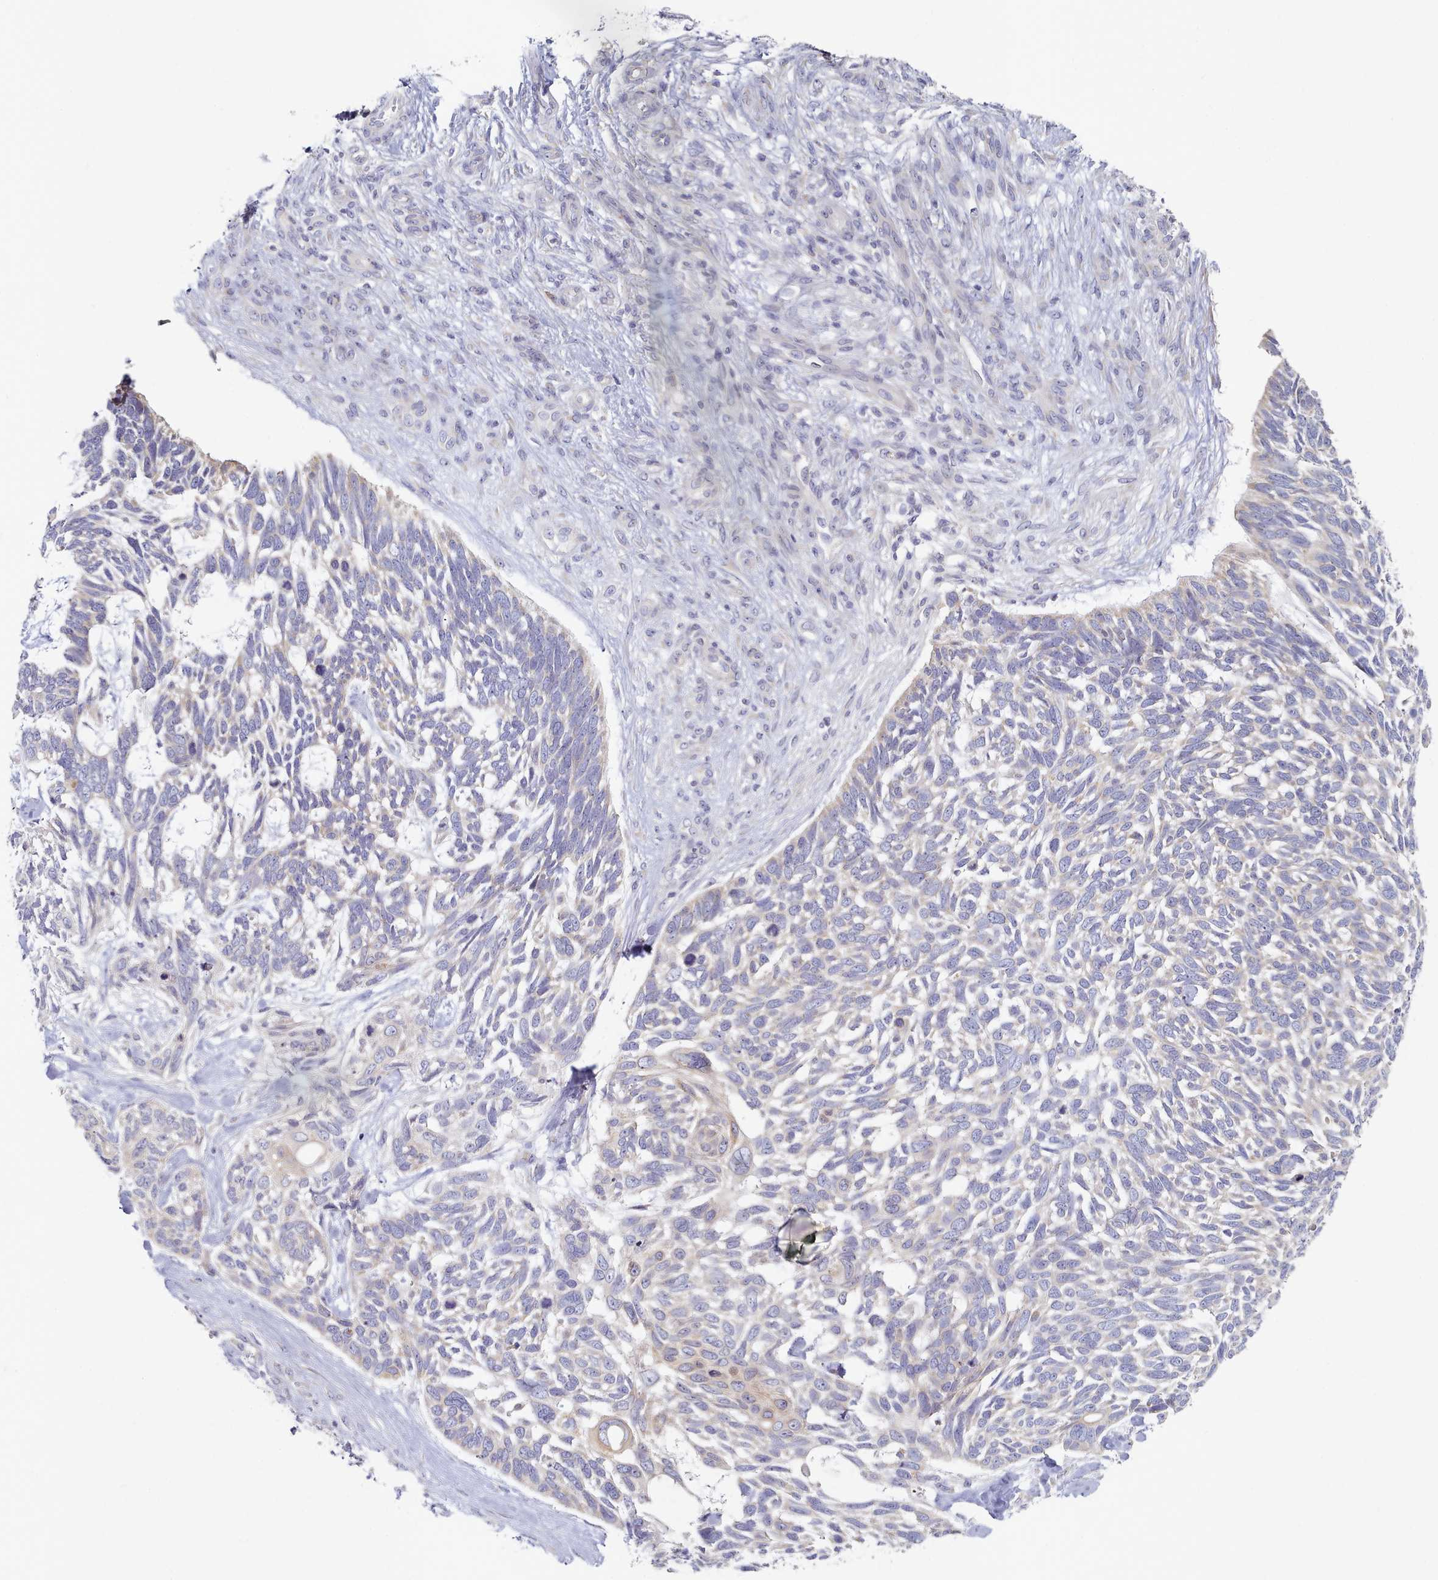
{"staining": {"intensity": "weak", "quantity": "<25%", "location": "cytoplasmic/membranous"}, "tissue": "skin cancer", "cell_type": "Tumor cells", "image_type": "cancer", "snomed": [{"axis": "morphology", "description": "Basal cell carcinoma"}, {"axis": "topography", "description": "Skin"}], "caption": "The image displays no staining of tumor cells in skin basal cell carcinoma.", "gene": "TYW1B", "patient": {"sex": "male", "age": 88}}